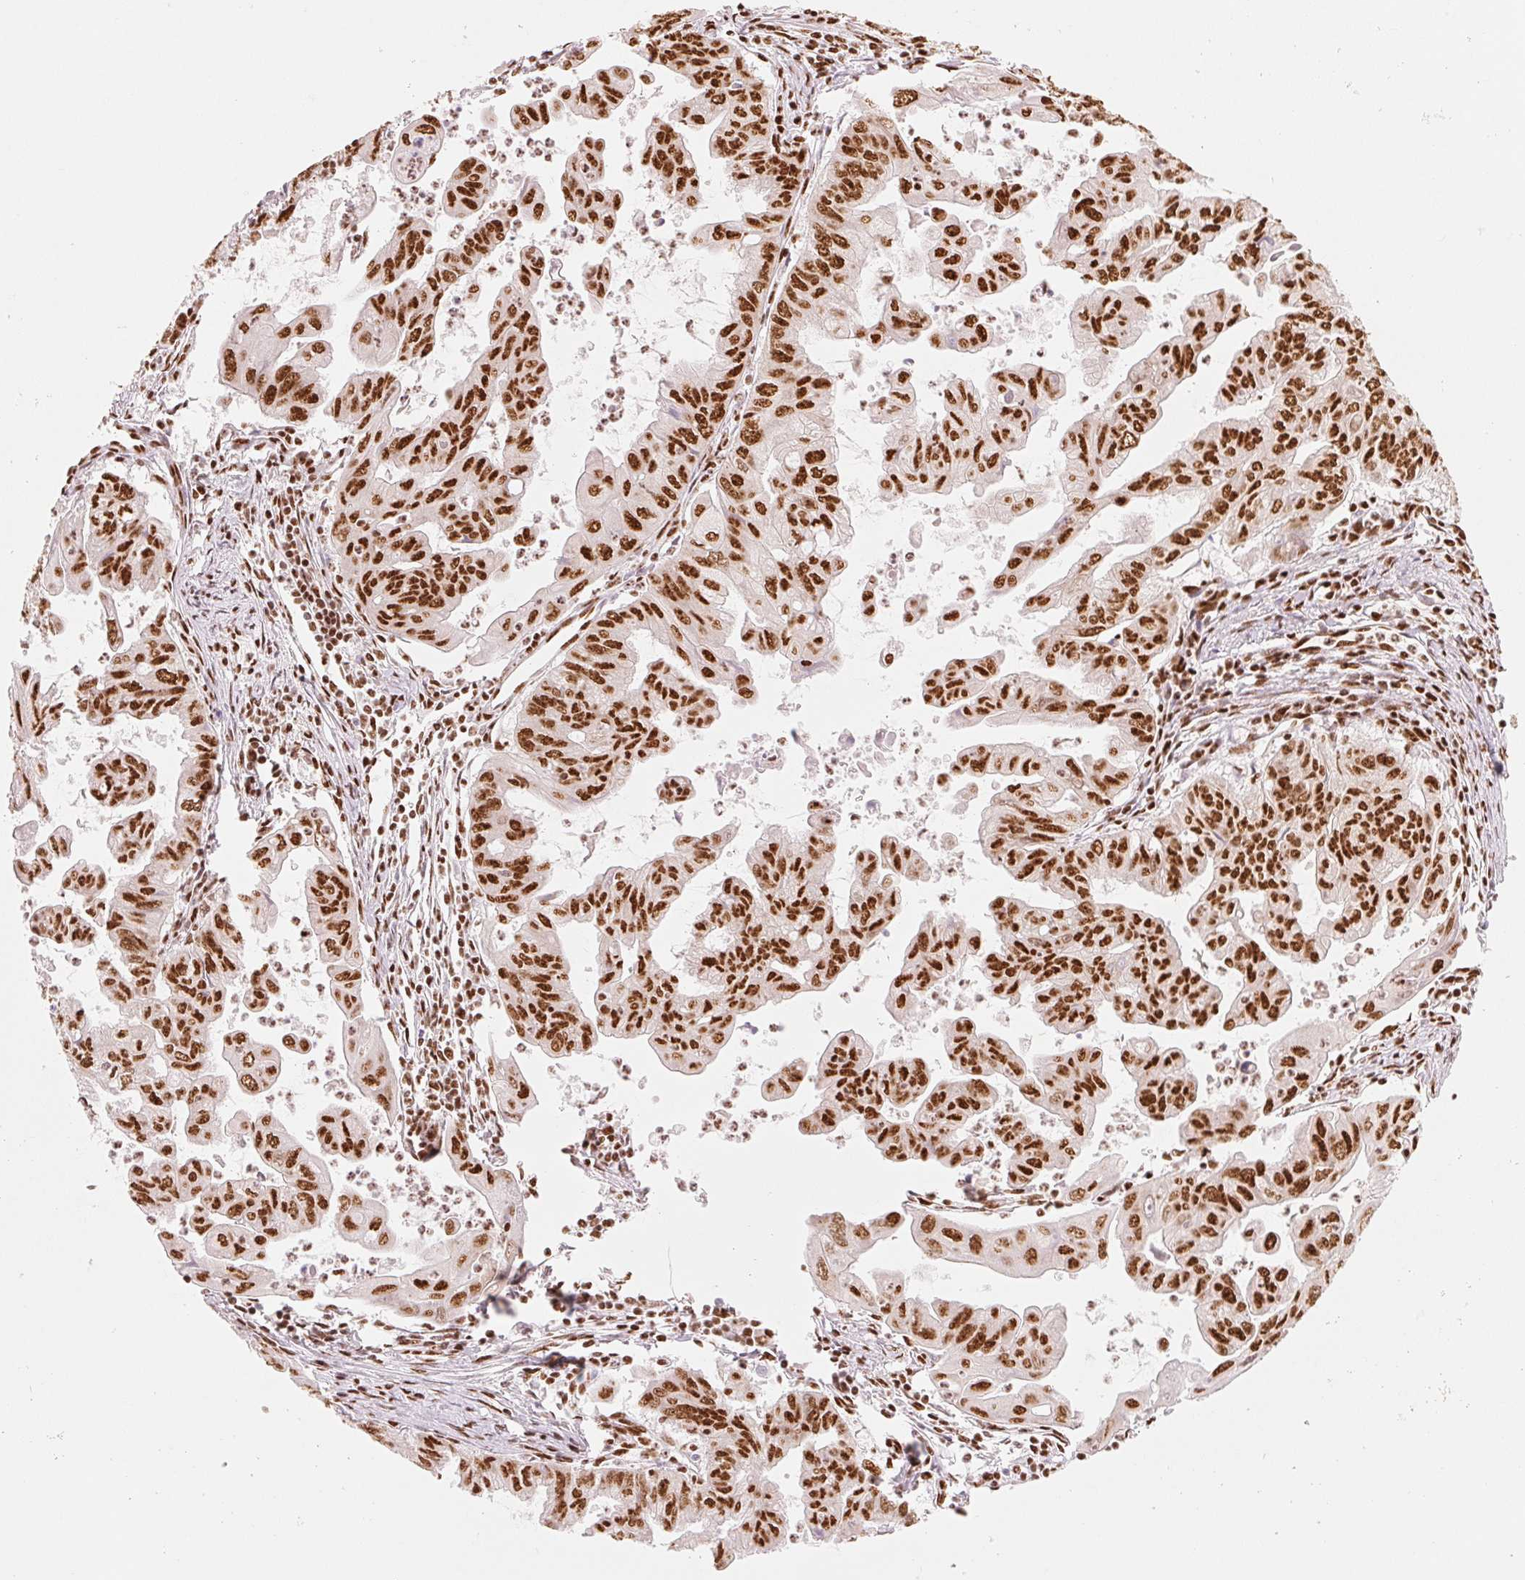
{"staining": {"intensity": "strong", "quantity": ">75%", "location": "nuclear"}, "tissue": "stomach cancer", "cell_type": "Tumor cells", "image_type": "cancer", "snomed": [{"axis": "morphology", "description": "Adenocarcinoma, NOS"}, {"axis": "topography", "description": "Stomach, upper"}], "caption": "Protein staining of stomach adenocarcinoma tissue shows strong nuclear positivity in about >75% of tumor cells.", "gene": "NXF1", "patient": {"sex": "male", "age": 80}}